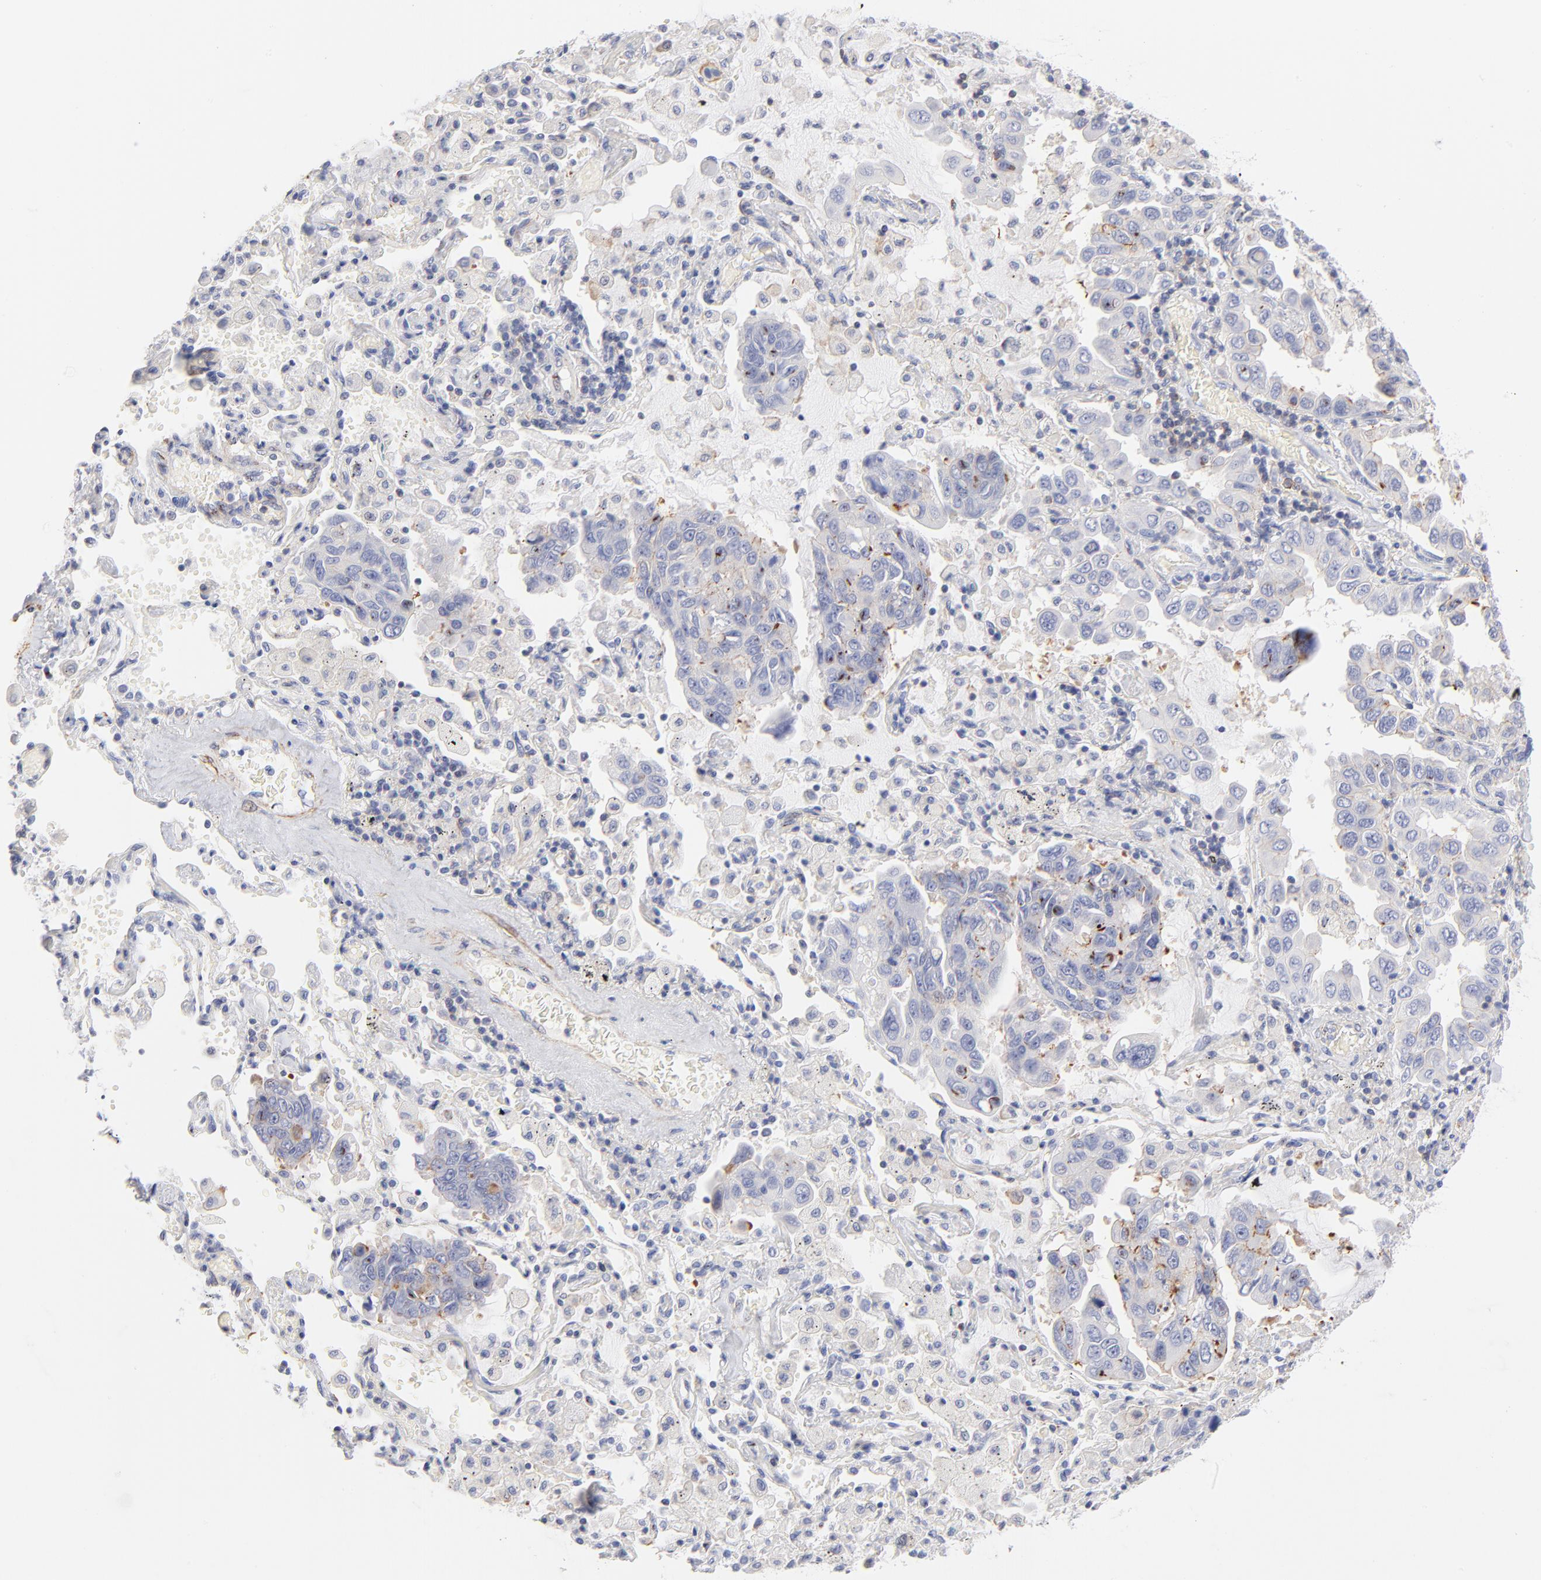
{"staining": {"intensity": "weak", "quantity": "25%-75%", "location": "cytoplasmic/membranous"}, "tissue": "lung cancer", "cell_type": "Tumor cells", "image_type": "cancer", "snomed": [{"axis": "morphology", "description": "Adenocarcinoma, NOS"}, {"axis": "topography", "description": "Lung"}], "caption": "Immunohistochemical staining of human lung adenocarcinoma shows weak cytoplasmic/membranous protein positivity in about 25%-75% of tumor cells. The staining is performed using DAB (3,3'-diaminobenzidine) brown chromogen to label protein expression. The nuclei are counter-stained blue using hematoxylin.", "gene": "ACTA2", "patient": {"sex": "male", "age": 64}}